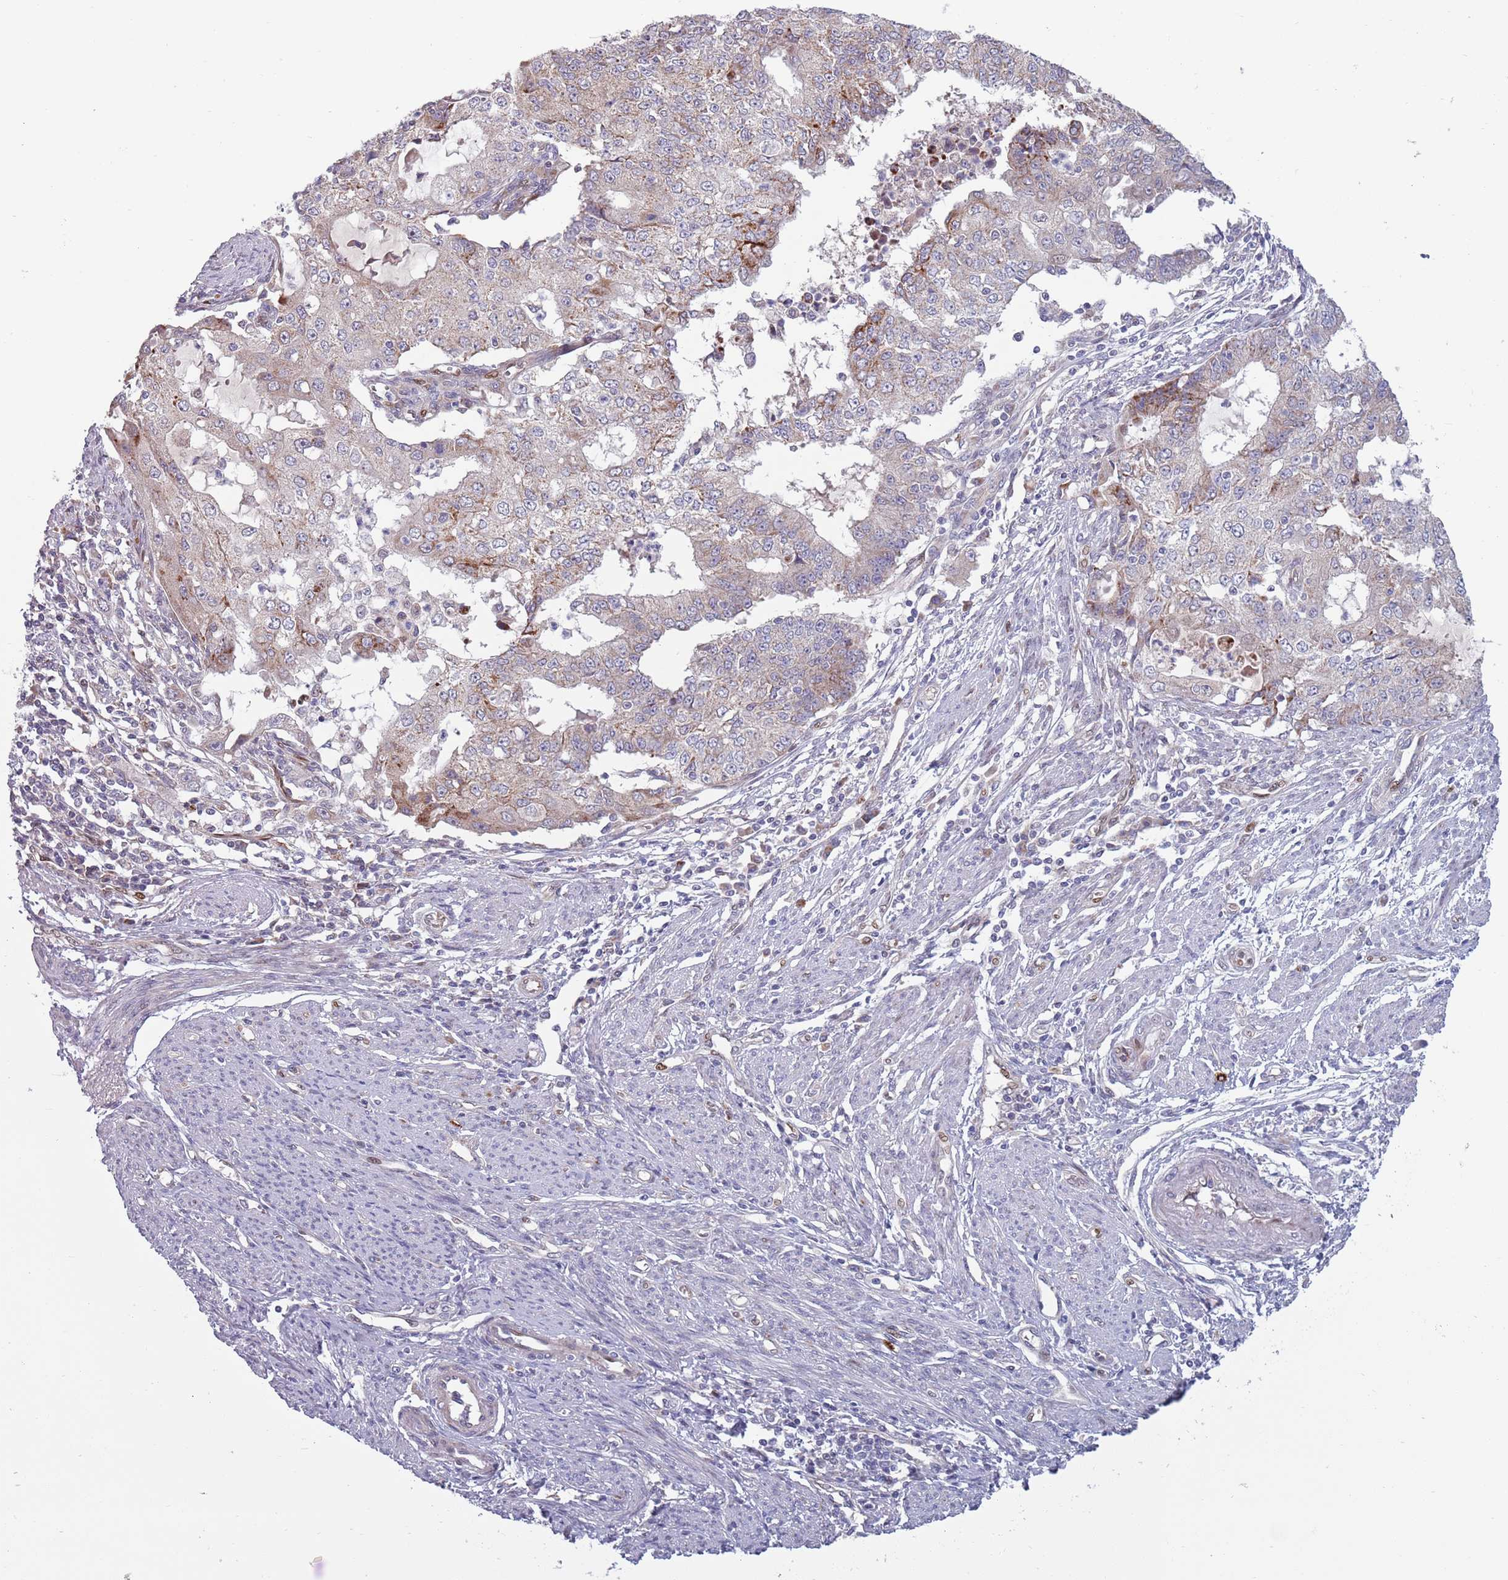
{"staining": {"intensity": "negative", "quantity": "none", "location": "none"}, "tissue": "endometrial cancer", "cell_type": "Tumor cells", "image_type": "cancer", "snomed": [{"axis": "morphology", "description": "Adenocarcinoma, NOS"}, {"axis": "topography", "description": "Endometrium"}], "caption": "Human adenocarcinoma (endometrial) stained for a protein using immunohistochemistry (IHC) demonstrates no staining in tumor cells.", "gene": "TYW1", "patient": {"sex": "female", "age": 56}}